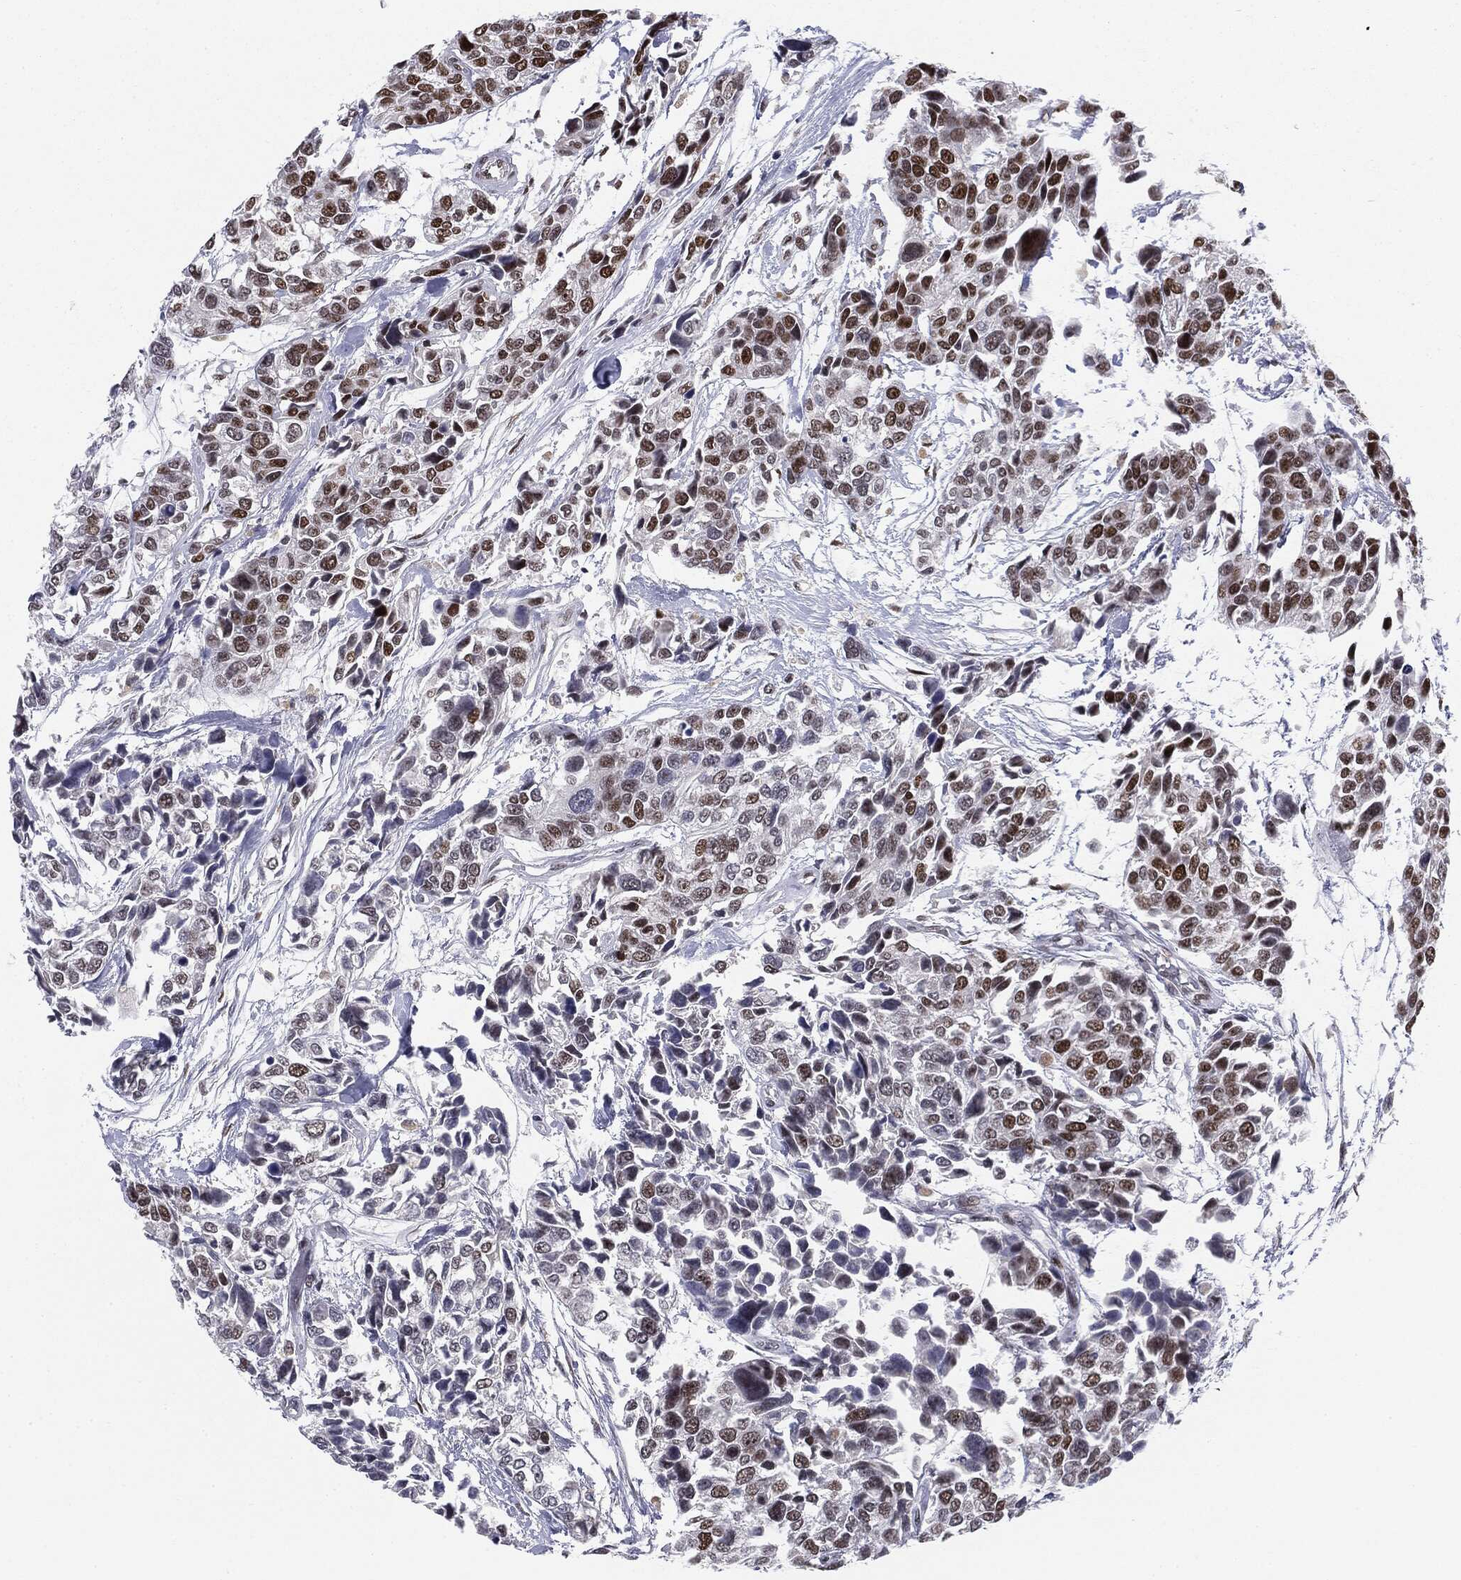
{"staining": {"intensity": "strong", "quantity": ">75%", "location": "nuclear"}, "tissue": "urothelial cancer", "cell_type": "Tumor cells", "image_type": "cancer", "snomed": [{"axis": "morphology", "description": "Urothelial carcinoma, High grade"}, {"axis": "topography", "description": "Urinary bladder"}], "caption": "IHC (DAB (3,3'-diaminobenzidine)) staining of human high-grade urothelial carcinoma reveals strong nuclear protein staining in approximately >75% of tumor cells.", "gene": "MDC1", "patient": {"sex": "male", "age": 77}}